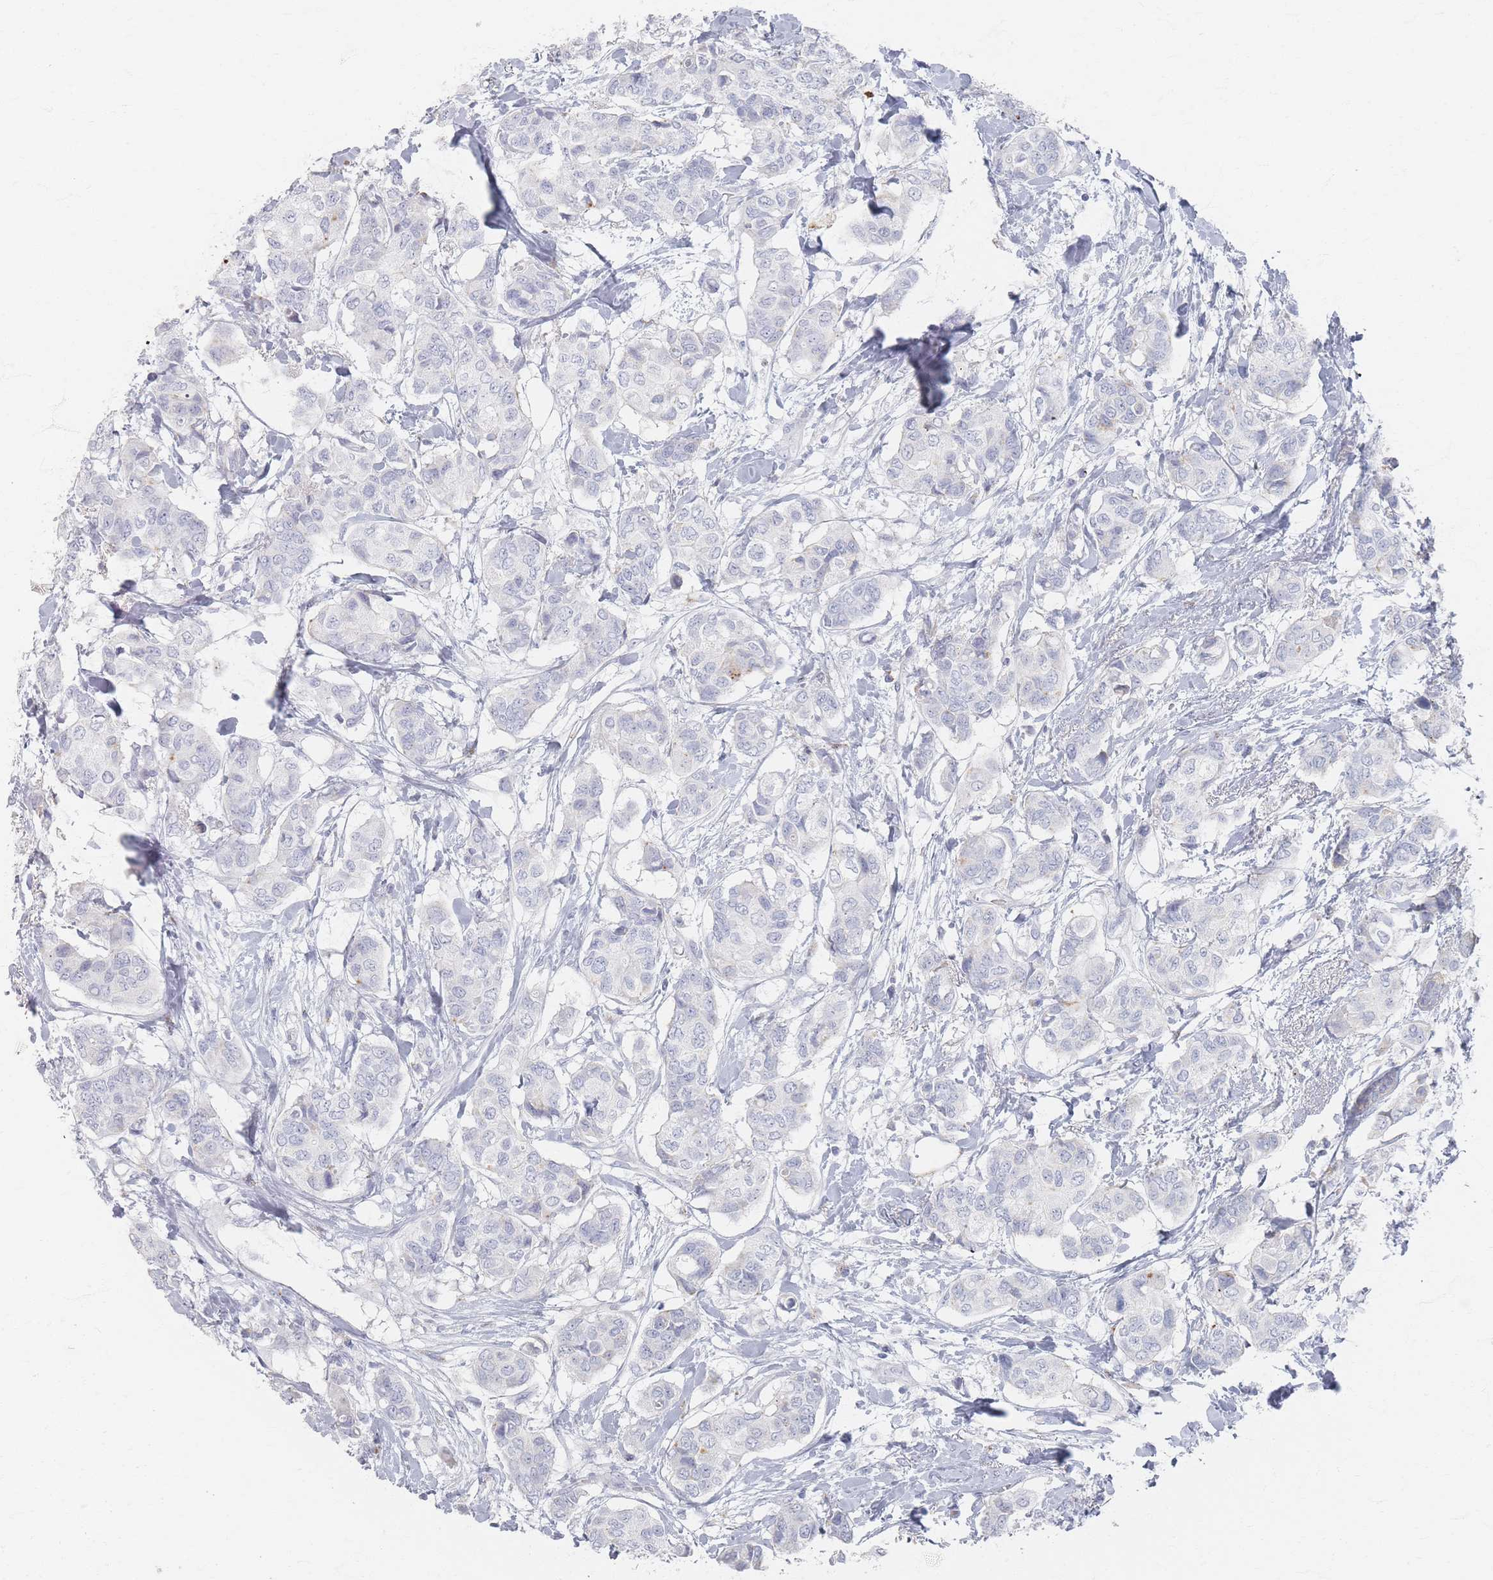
{"staining": {"intensity": "negative", "quantity": "none", "location": "none"}, "tissue": "breast cancer", "cell_type": "Tumor cells", "image_type": "cancer", "snomed": [{"axis": "morphology", "description": "Lobular carcinoma"}, {"axis": "topography", "description": "Breast"}], "caption": "A micrograph of breast cancer stained for a protein reveals no brown staining in tumor cells.", "gene": "SLC2A11", "patient": {"sex": "female", "age": 51}}